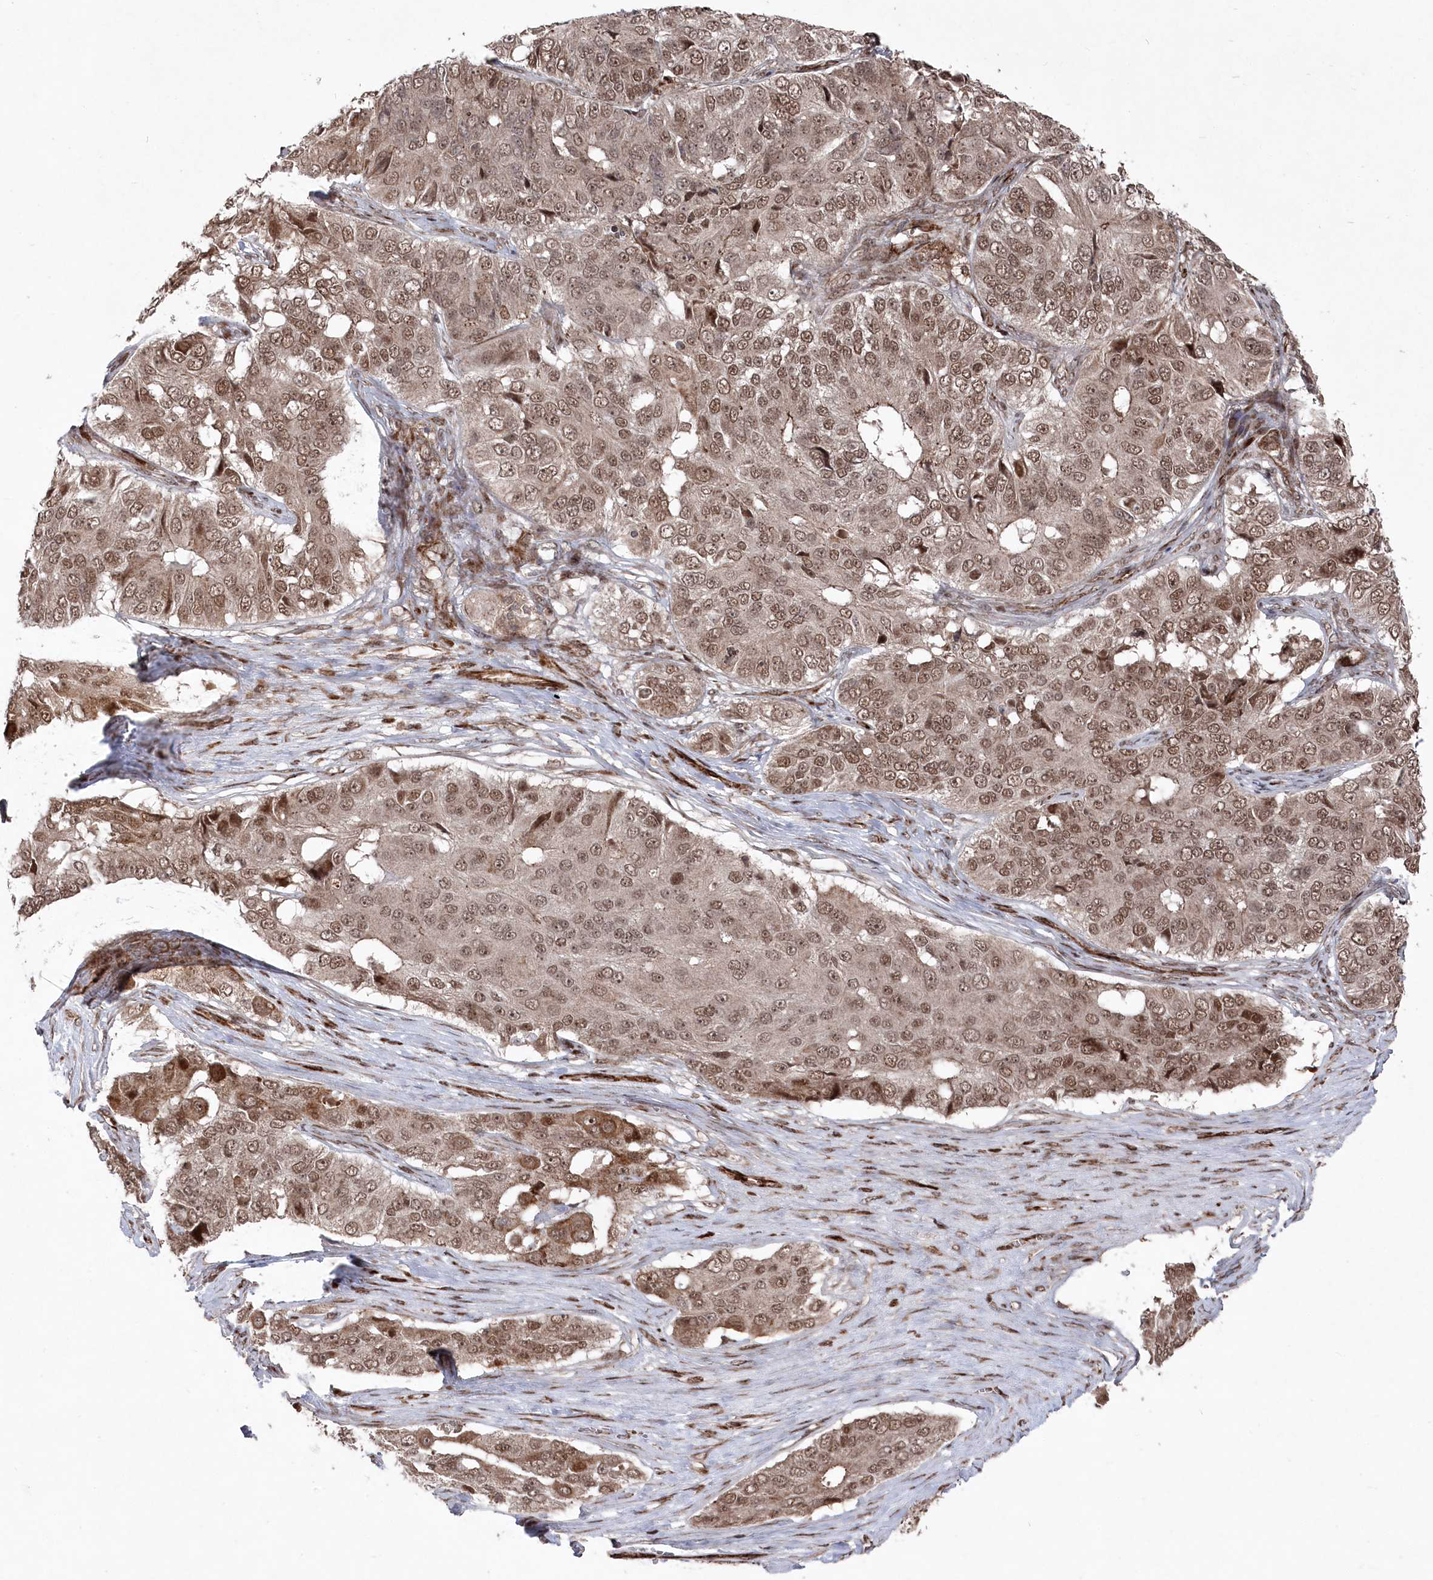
{"staining": {"intensity": "moderate", "quantity": ">75%", "location": "cytoplasmic/membranous,nuclear"}, "tissue": "ovarian cancer", "cell_type": "Tumor cells", "image_type": "cancer", "snomed": [{"axis": "morphology", "description": "Carcinoma, endometroid"}, {"axis": "topography", "description": "Ovary"}], "caption": "IHC micrograph of ovarian endometroid carcinoma stained for a protein (brown), which reveals medium levels of moderate cytoplasmic/membranous and nuclear expression in approximately >75% of tumor cells.", "gene": "POLR3A", "patient": {"sex": "female", "age": 51}}